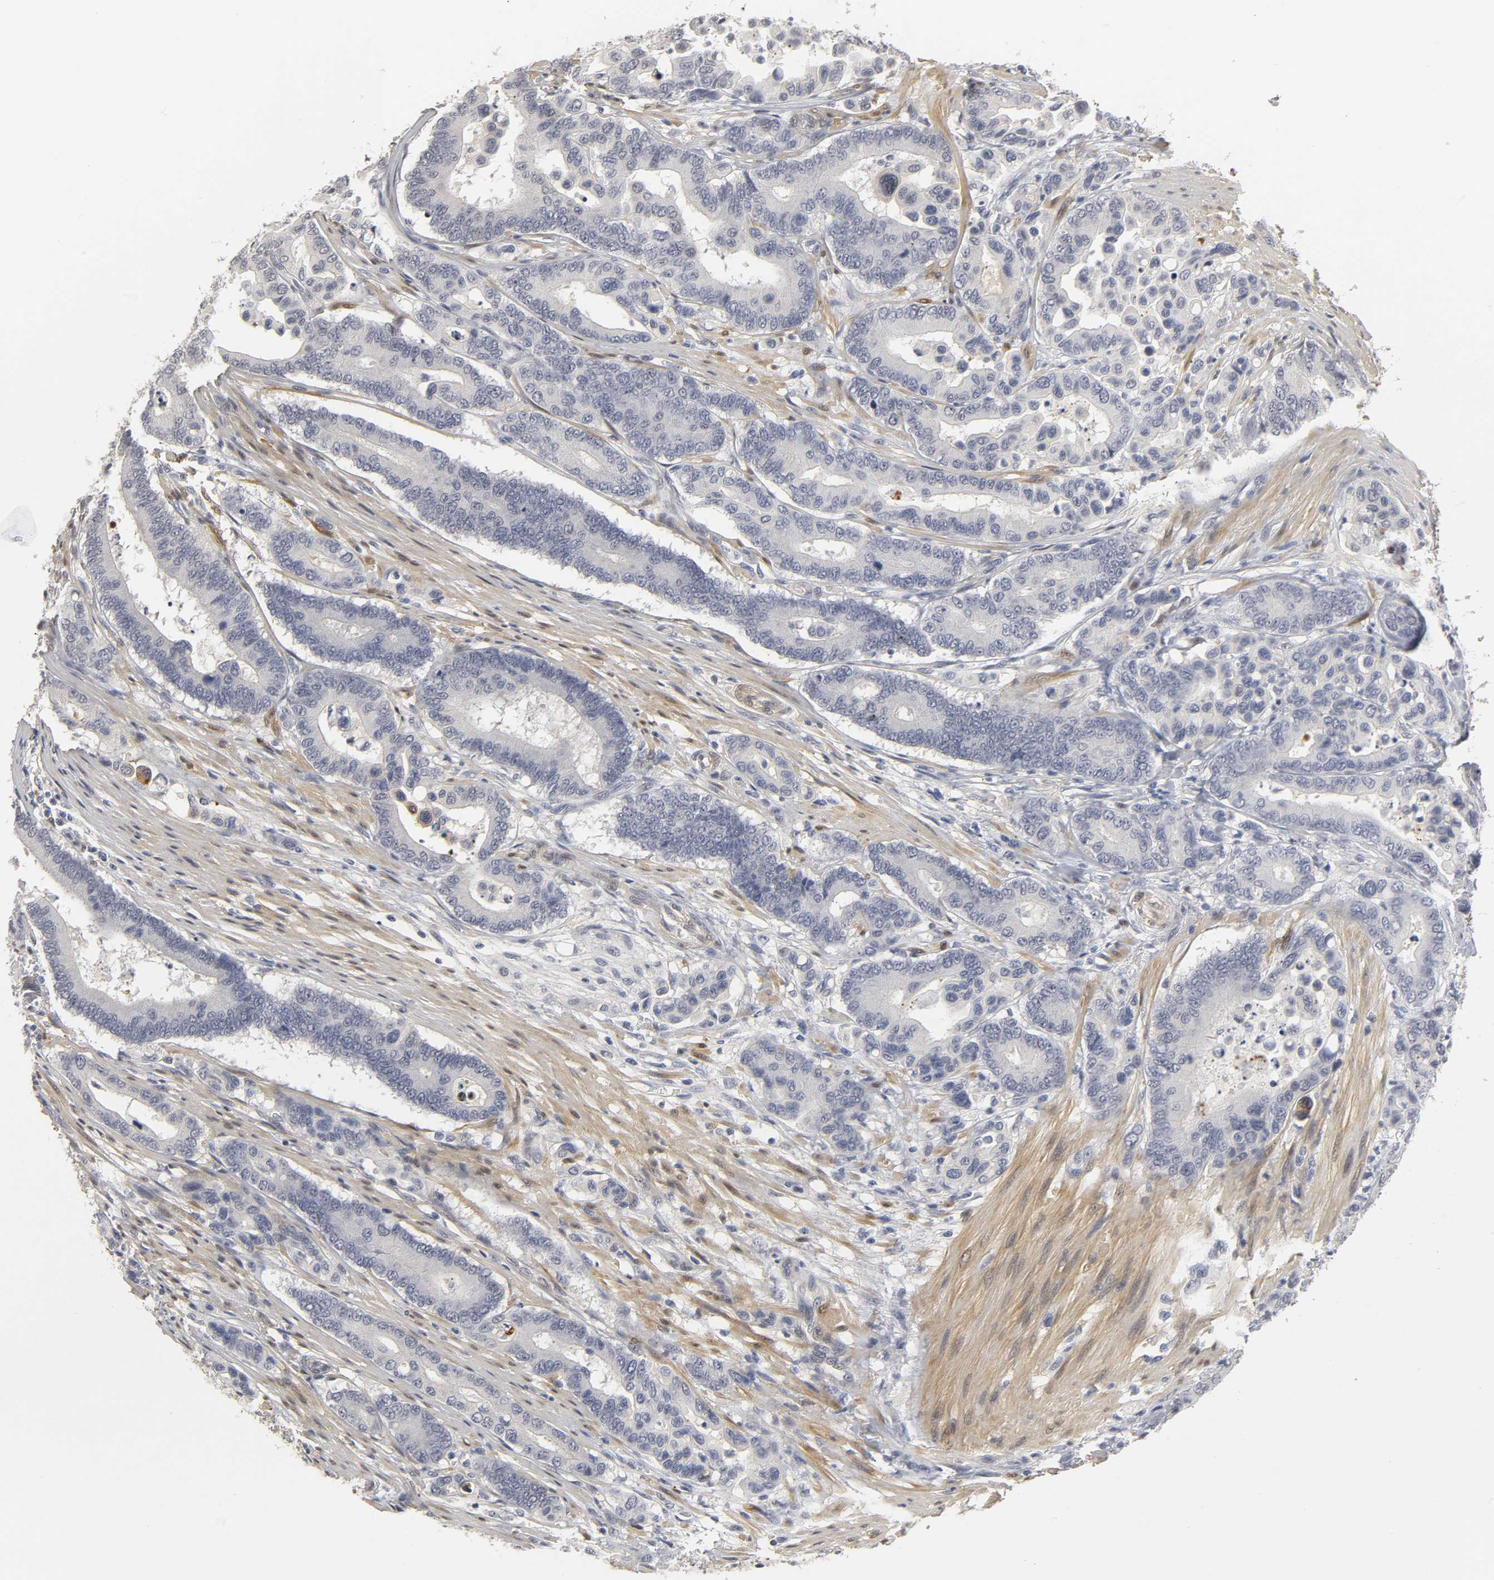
{"staining": {"intensity": "negative", "quantity": "none", "location": "none"}, "tissue": "colorectal cancer", "cell_type": "Tumor cells", "image_type": "cancer", "snomed": [{"axis": "morphology", "description": "Normal tissue, NOS"}, {"axis": "morphology", "description": "Adenocarcinoma, NOS"}, {"axis": "topography", "description": "Colon"}], "caption": "Image shows no significant protein positivity in tumor cells of colorectal cancer (adenocarcinoma).", "gene": "PDLIM3", "patient": {"sex": "male", "age": 82}}